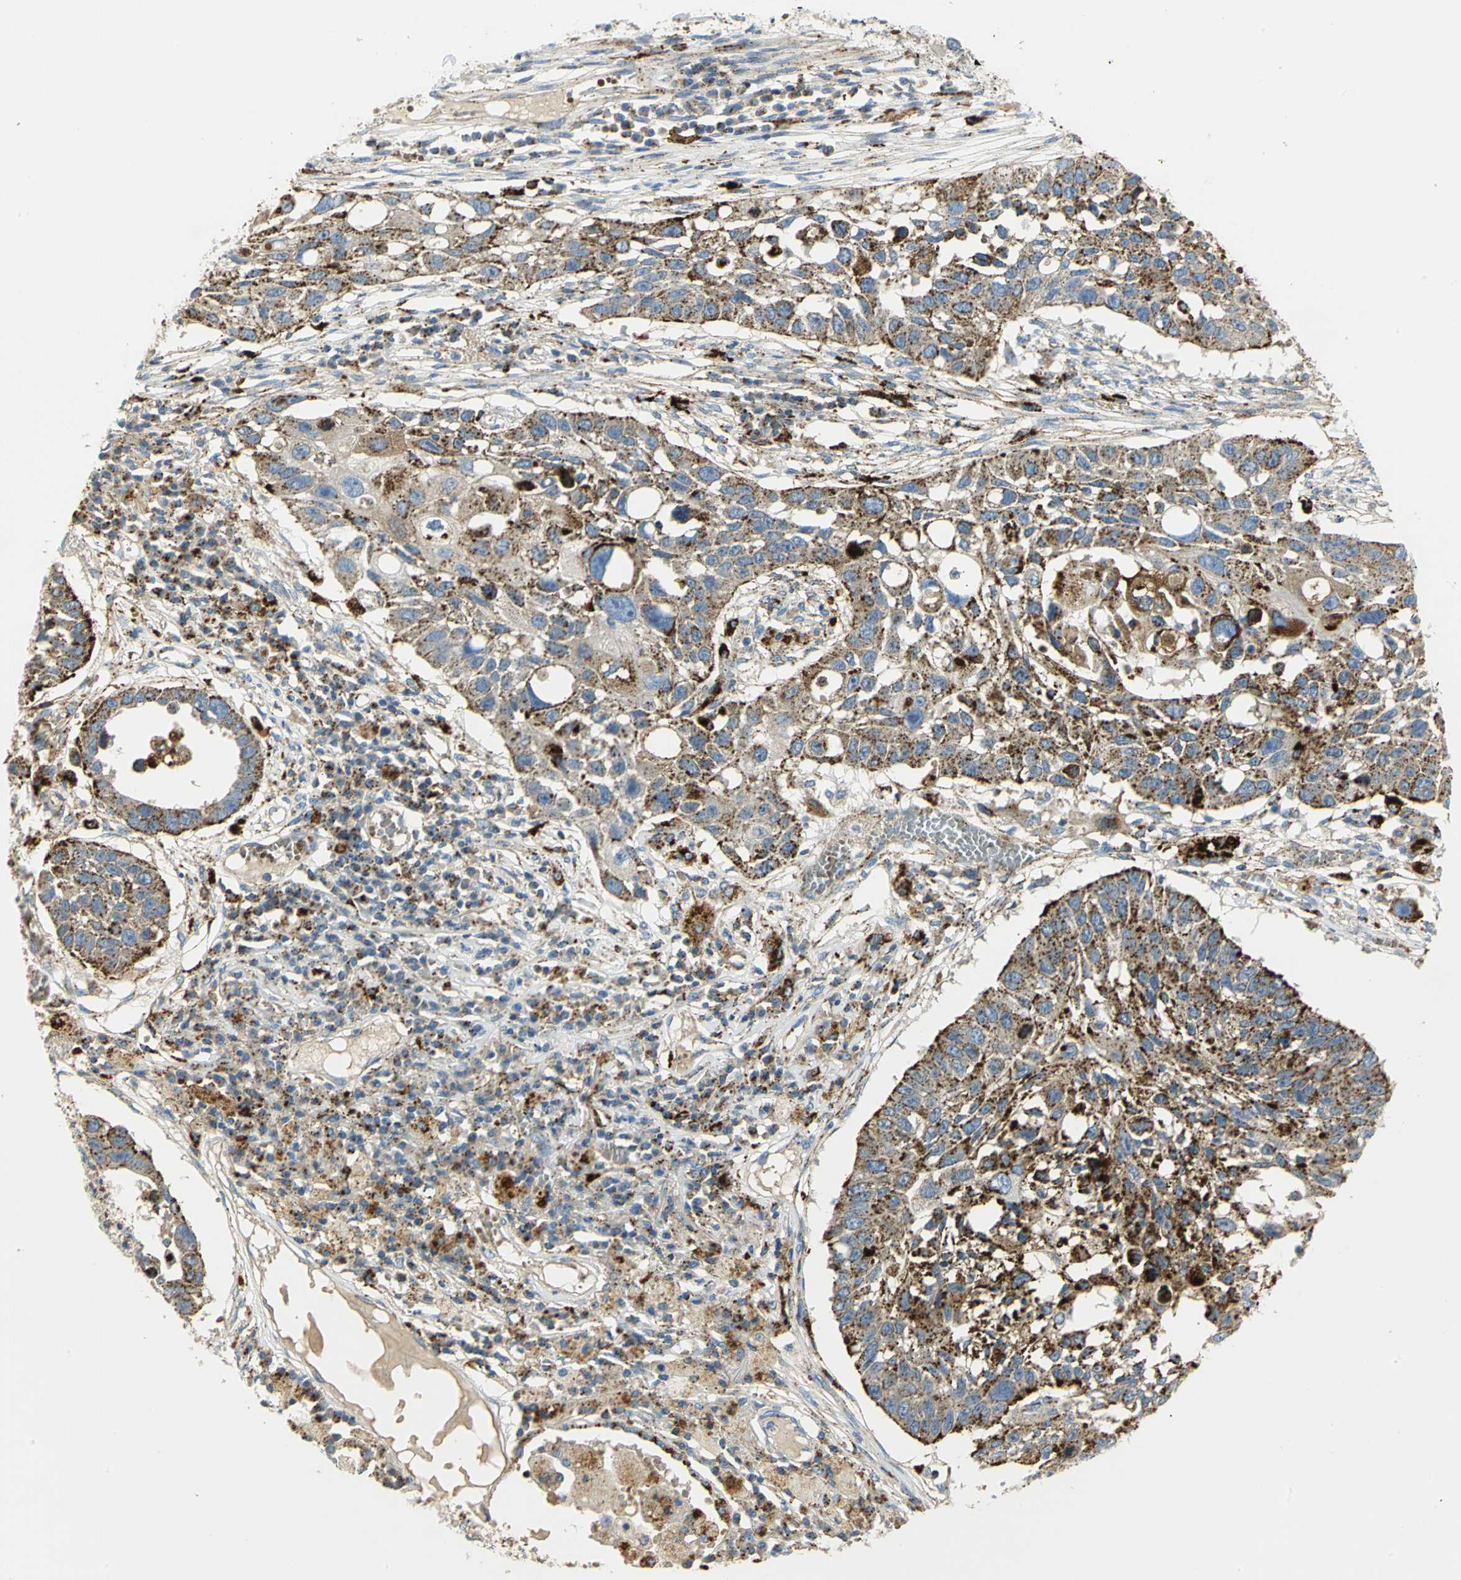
{"staining": {"intensity": "moderate", "quantity": "25%-75%", "location": "cytoplasmic/membranous"}, "tissue": "lung cancer", "cell_type": "Tumor cells", "image_type": "cancer", "snomed": [{"axis": "morphology", "description": "Squamous cell carcinoma, NOS"}, {"axis": "topography", "description": "Lung"}], "caption": "An image of lung cancer (squamous cell carcinoma) stained for a protein demonstrates moderate cytoplasmic/membranous brown staining in tumor cells.", "gene": "ARSA", "patient": {"sex": "male", "age": 71}}